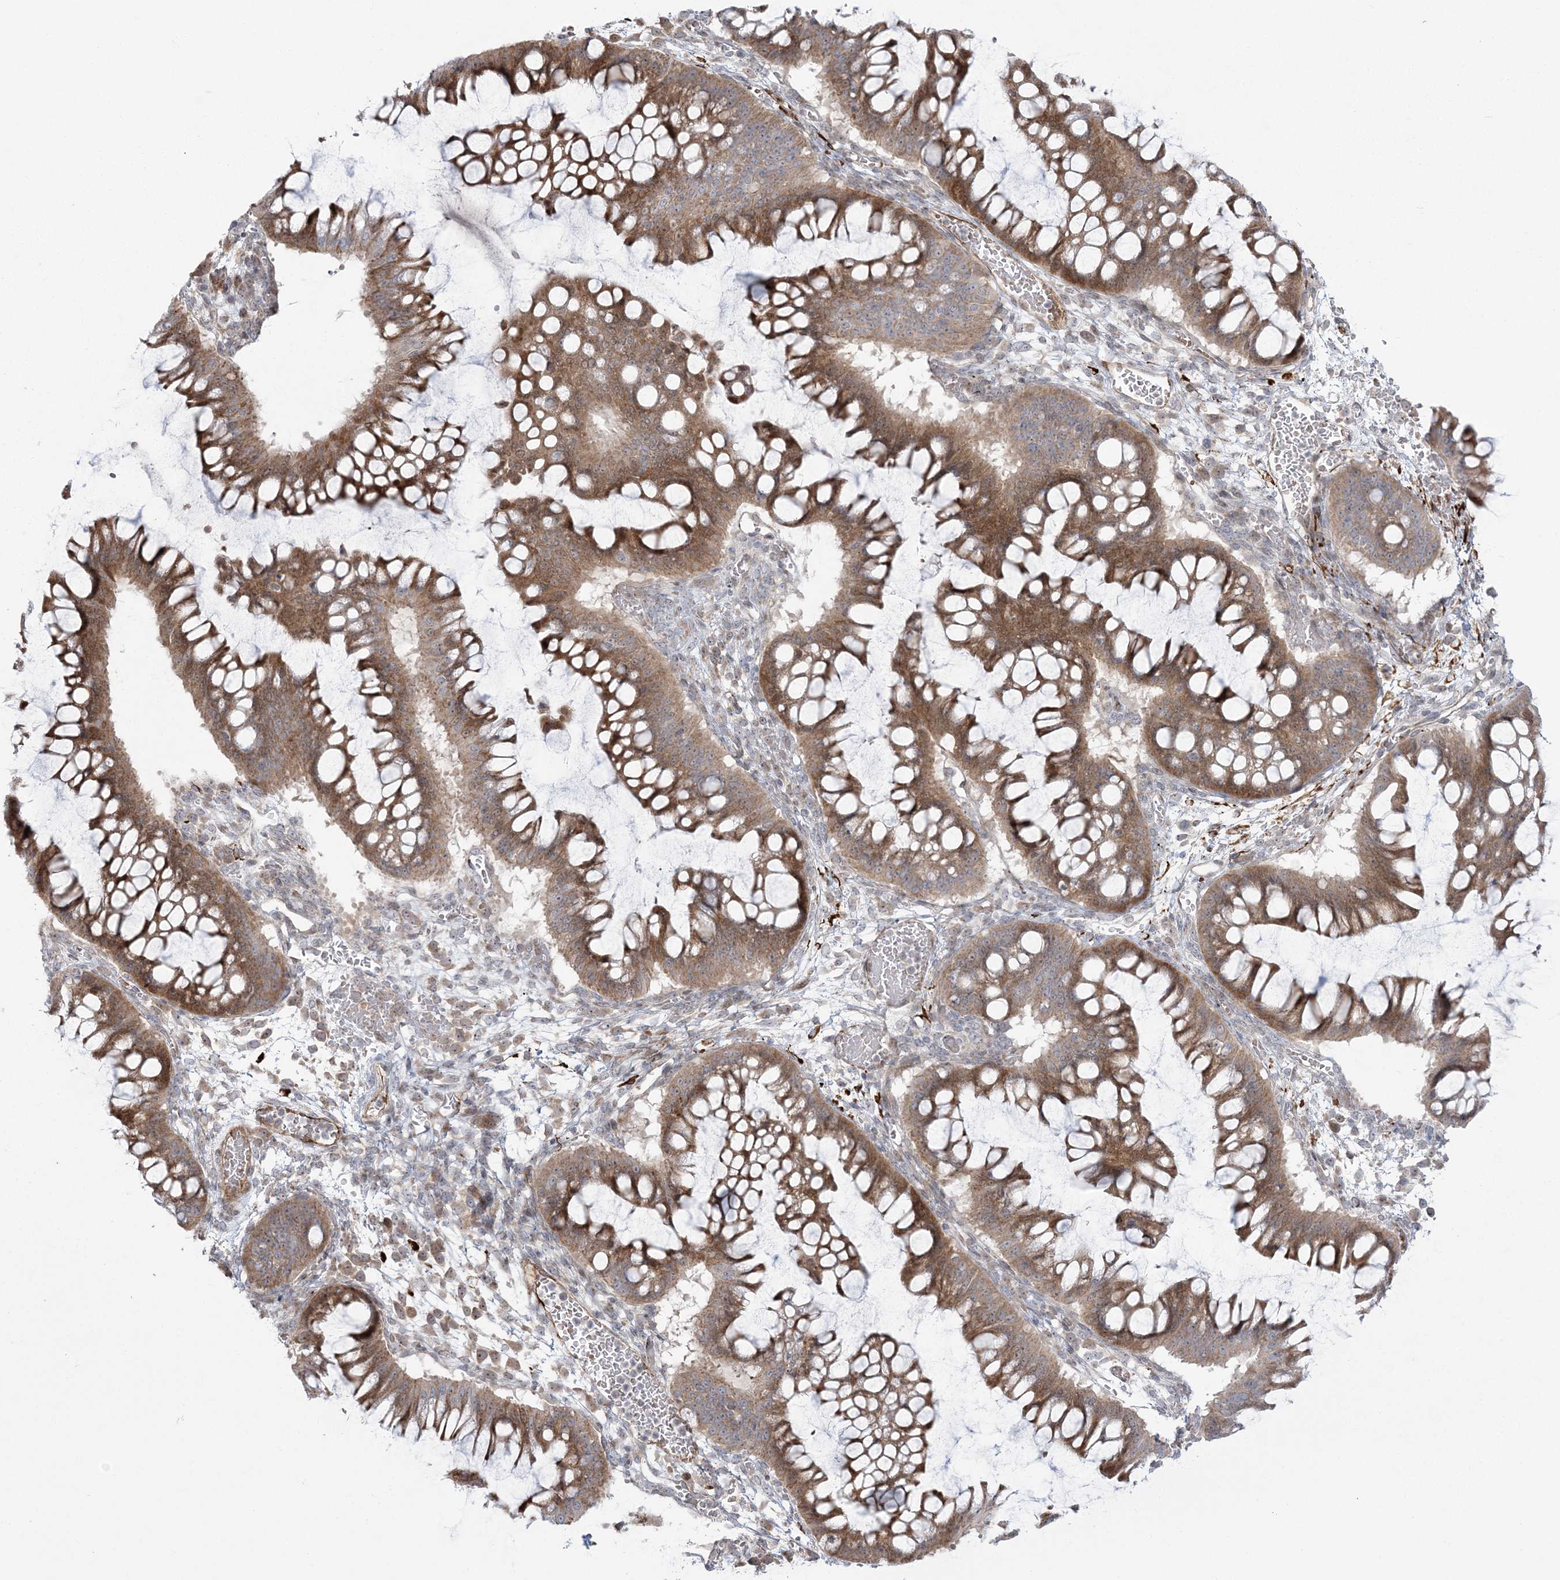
{"staining": {"intensity": "moderate", "quantity": ">75%", "location": "cytoplasmic/membranous"}, "tissue": "ovarian cancer", "cell_type": "Tumor cells", "image_type": "cancer", "snomed": [{"axis": "morphology", "description": "Cystadenocarcinoma, mucinous, NOS"}, {"axis": "topography", "description": "Ovary"}], "caption": "Ovarian mucinous cystadenocarcinoma stained with a protein marker reveals moderate staining in tumor cells.", "gene": "NUDT9", "patient": {"sex": "female", "age": 73}}